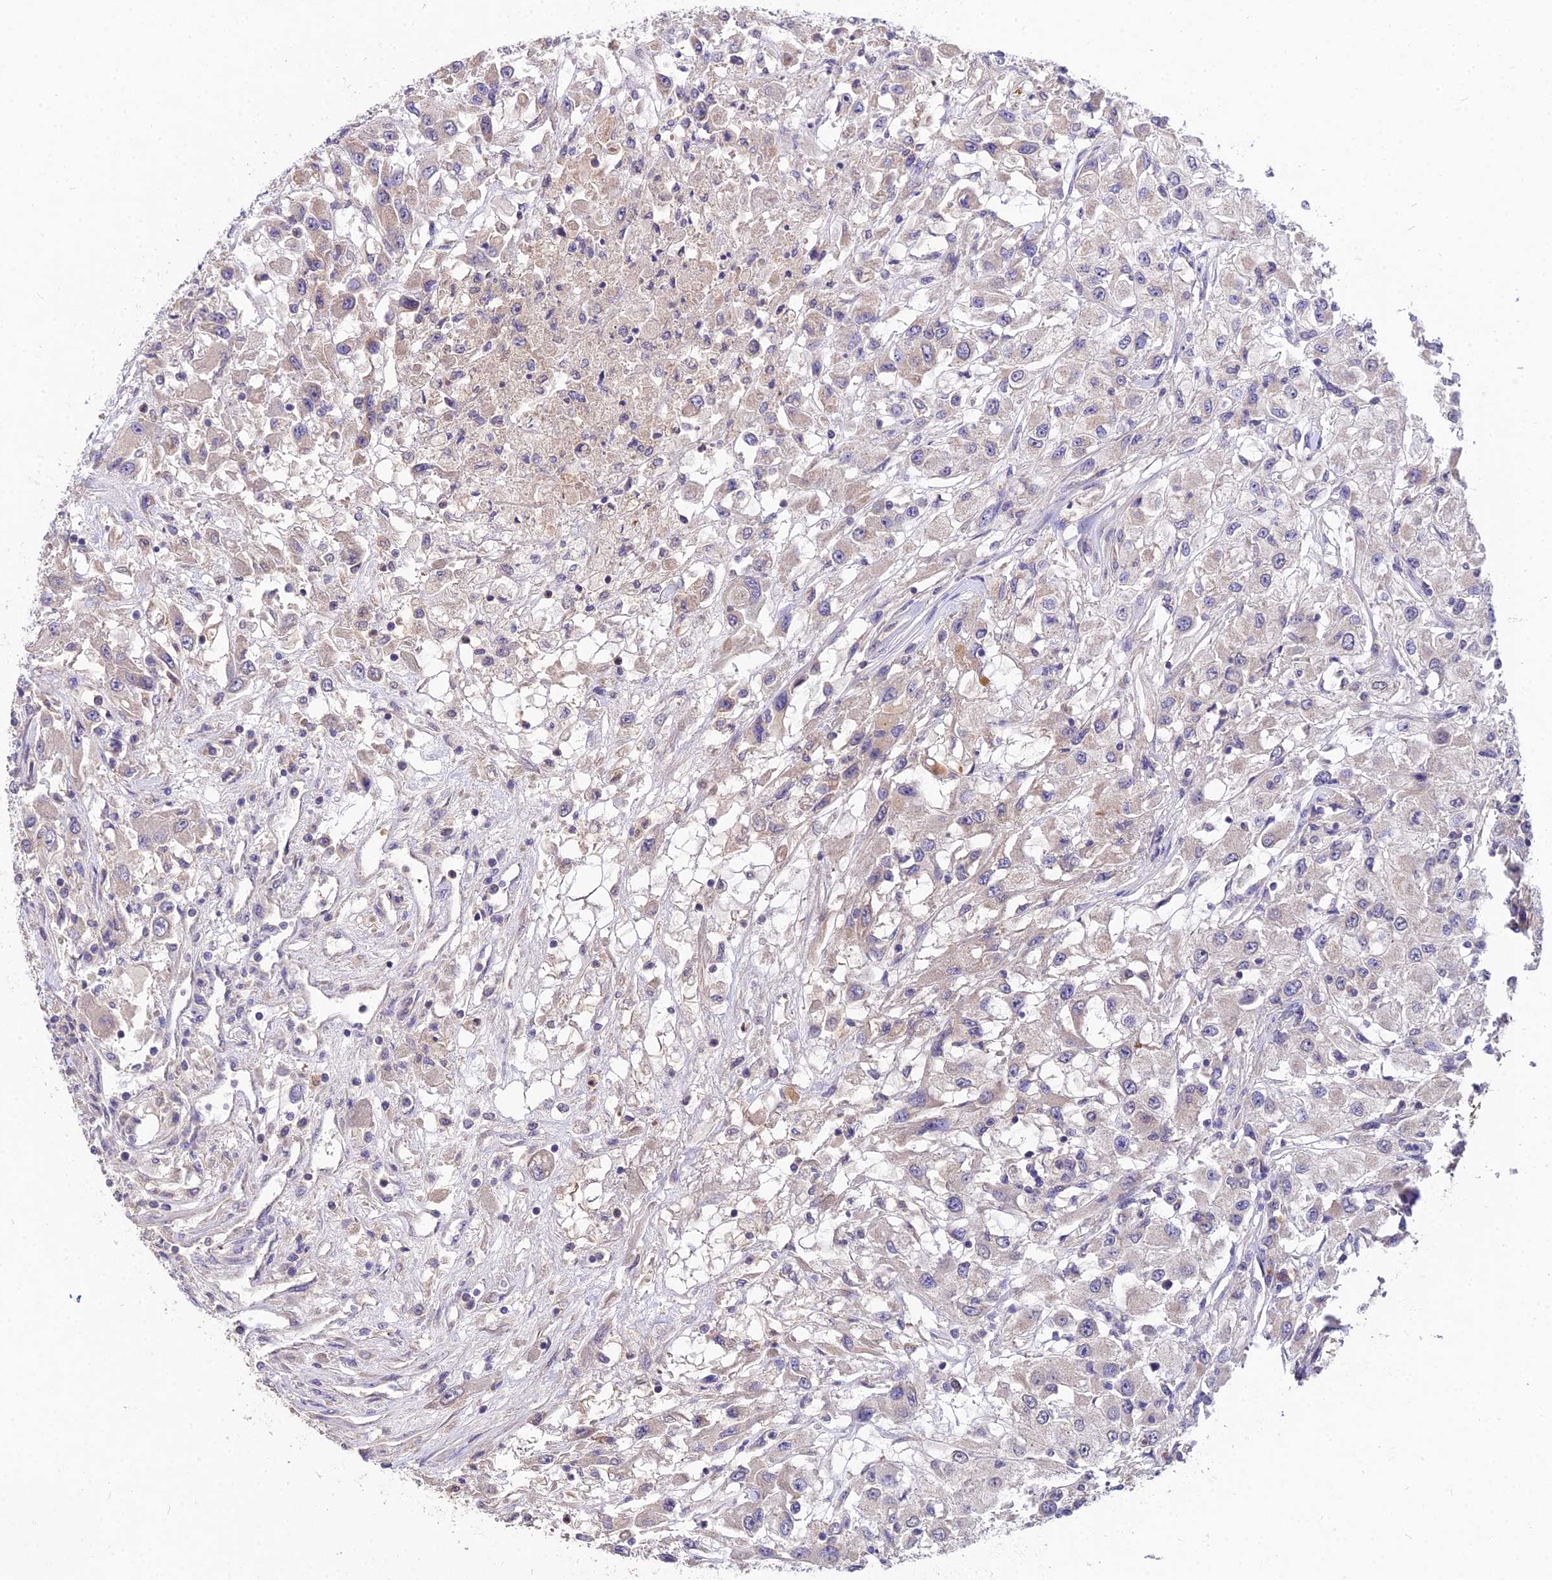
{"staining": {"intensity": "weak", "quantity": "<25%", "location": "cytoplasmic/membranous"}, "tissue": "renal cancer", "cell_type": "Tumor cells", "image_type": "cancer", "snomed": [{"axis": "morphology", "description": "Adenocarcinoma, NOS"}, {"axis": "topography", "description": "Kidney"}], "caption": "DAB (3,3'-diaminobenzidine) immunohistochemical staining of human renal cancer (adenocarcinoma) displays no significant staining in tumor cells. The staining is performed using DAB brown chromogen with nuclei counter-stained in using hematoxylin.", "gene": "PGK1", "patient": {"sex": "female", "age": 67}}